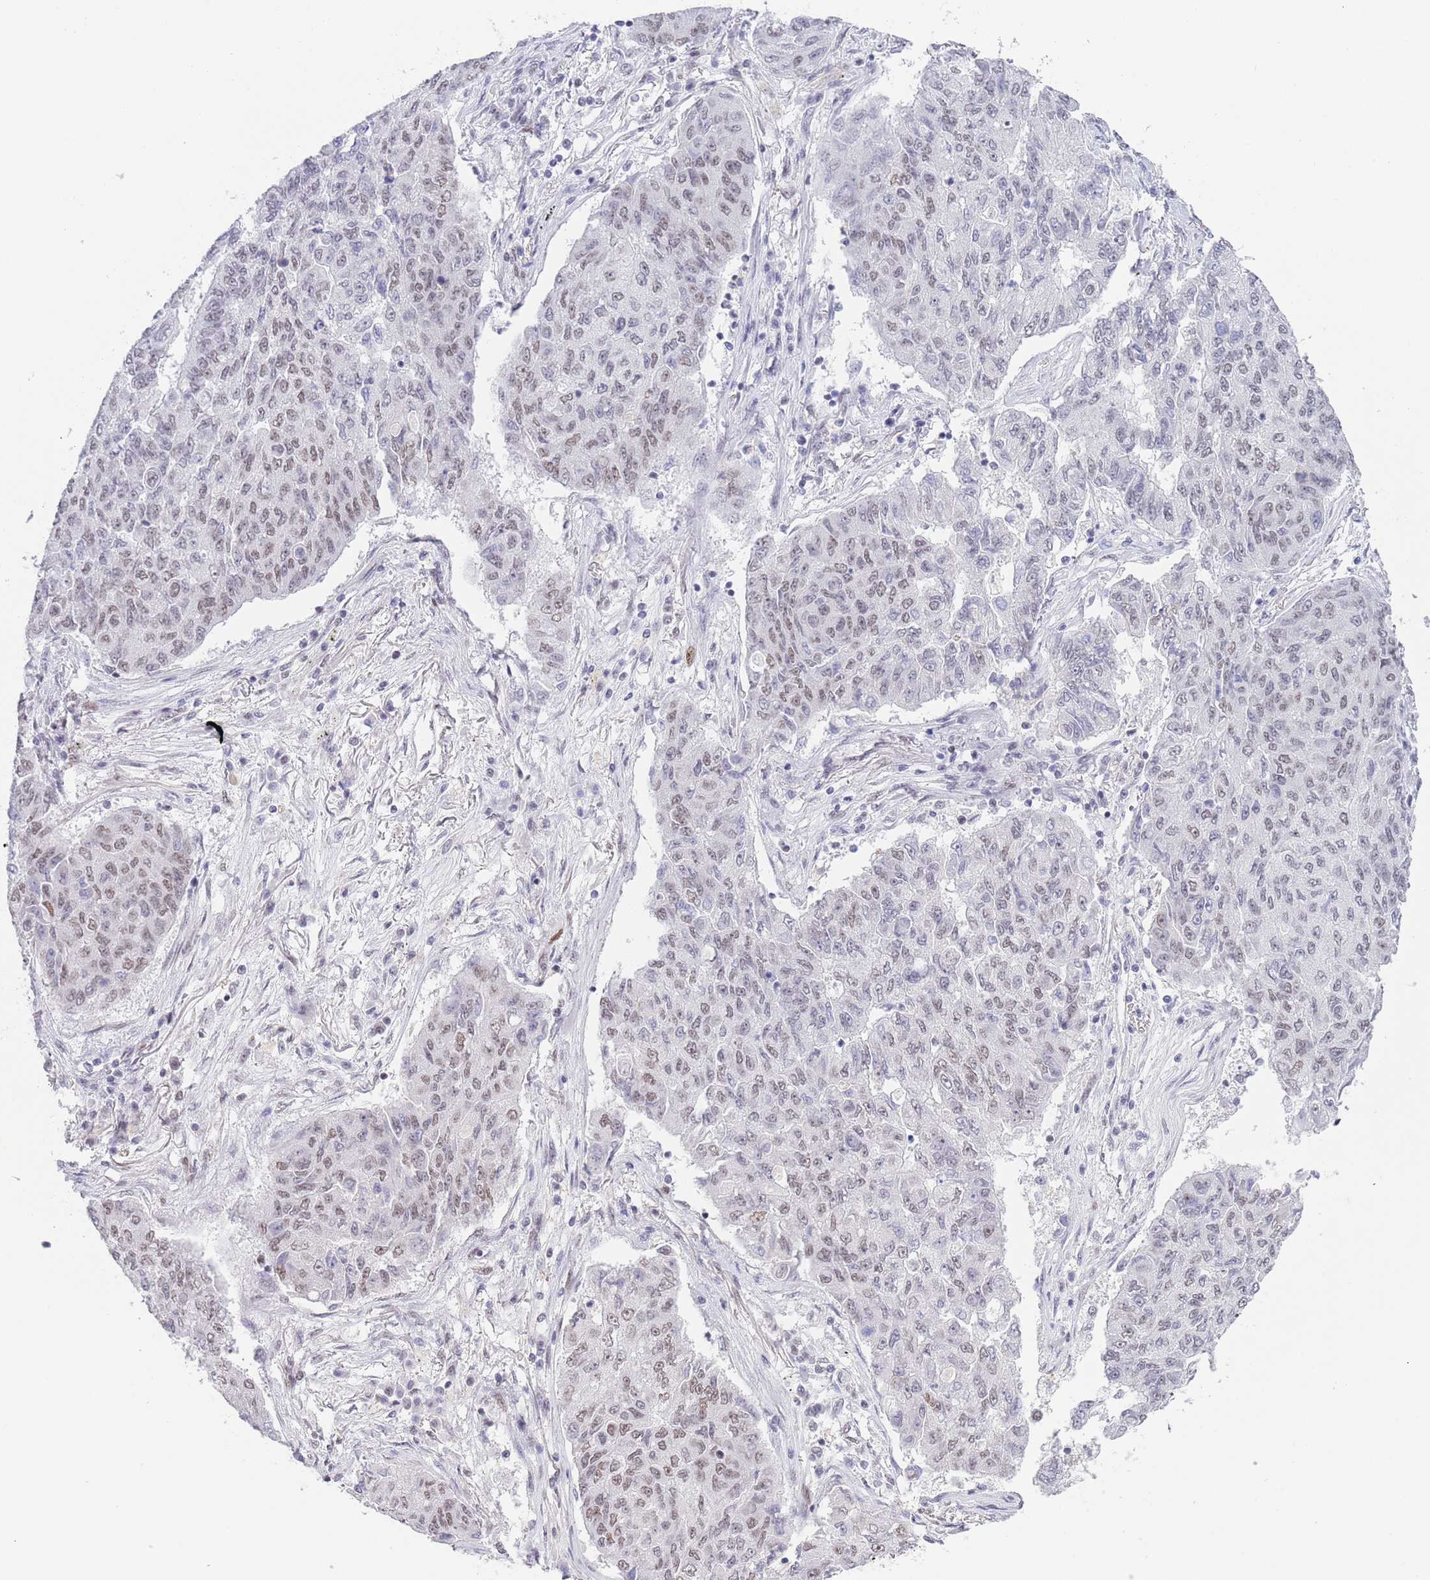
{"staining": {"intensity": "moderate", "quantity": "25%-75%", "location": "nuclear"}, "tissue": "lung cancer", "cell_type": "Tumor cells", "image_type": "cancer", "snomed": [{"axis": "morphology", "description": "Squamous cell carcinoma, NOS"}, {"axis": "topography", "description": "Lung"}], "caption": "Lung cancer (squamous cell carcinoma) stained with DAB immunohistochemistry displays medium levels of moderate nuclear staining in about 25%-75% of tumor cells.", "gene": "ZNF382", "patient": {"sex": "male", "age": 74}}